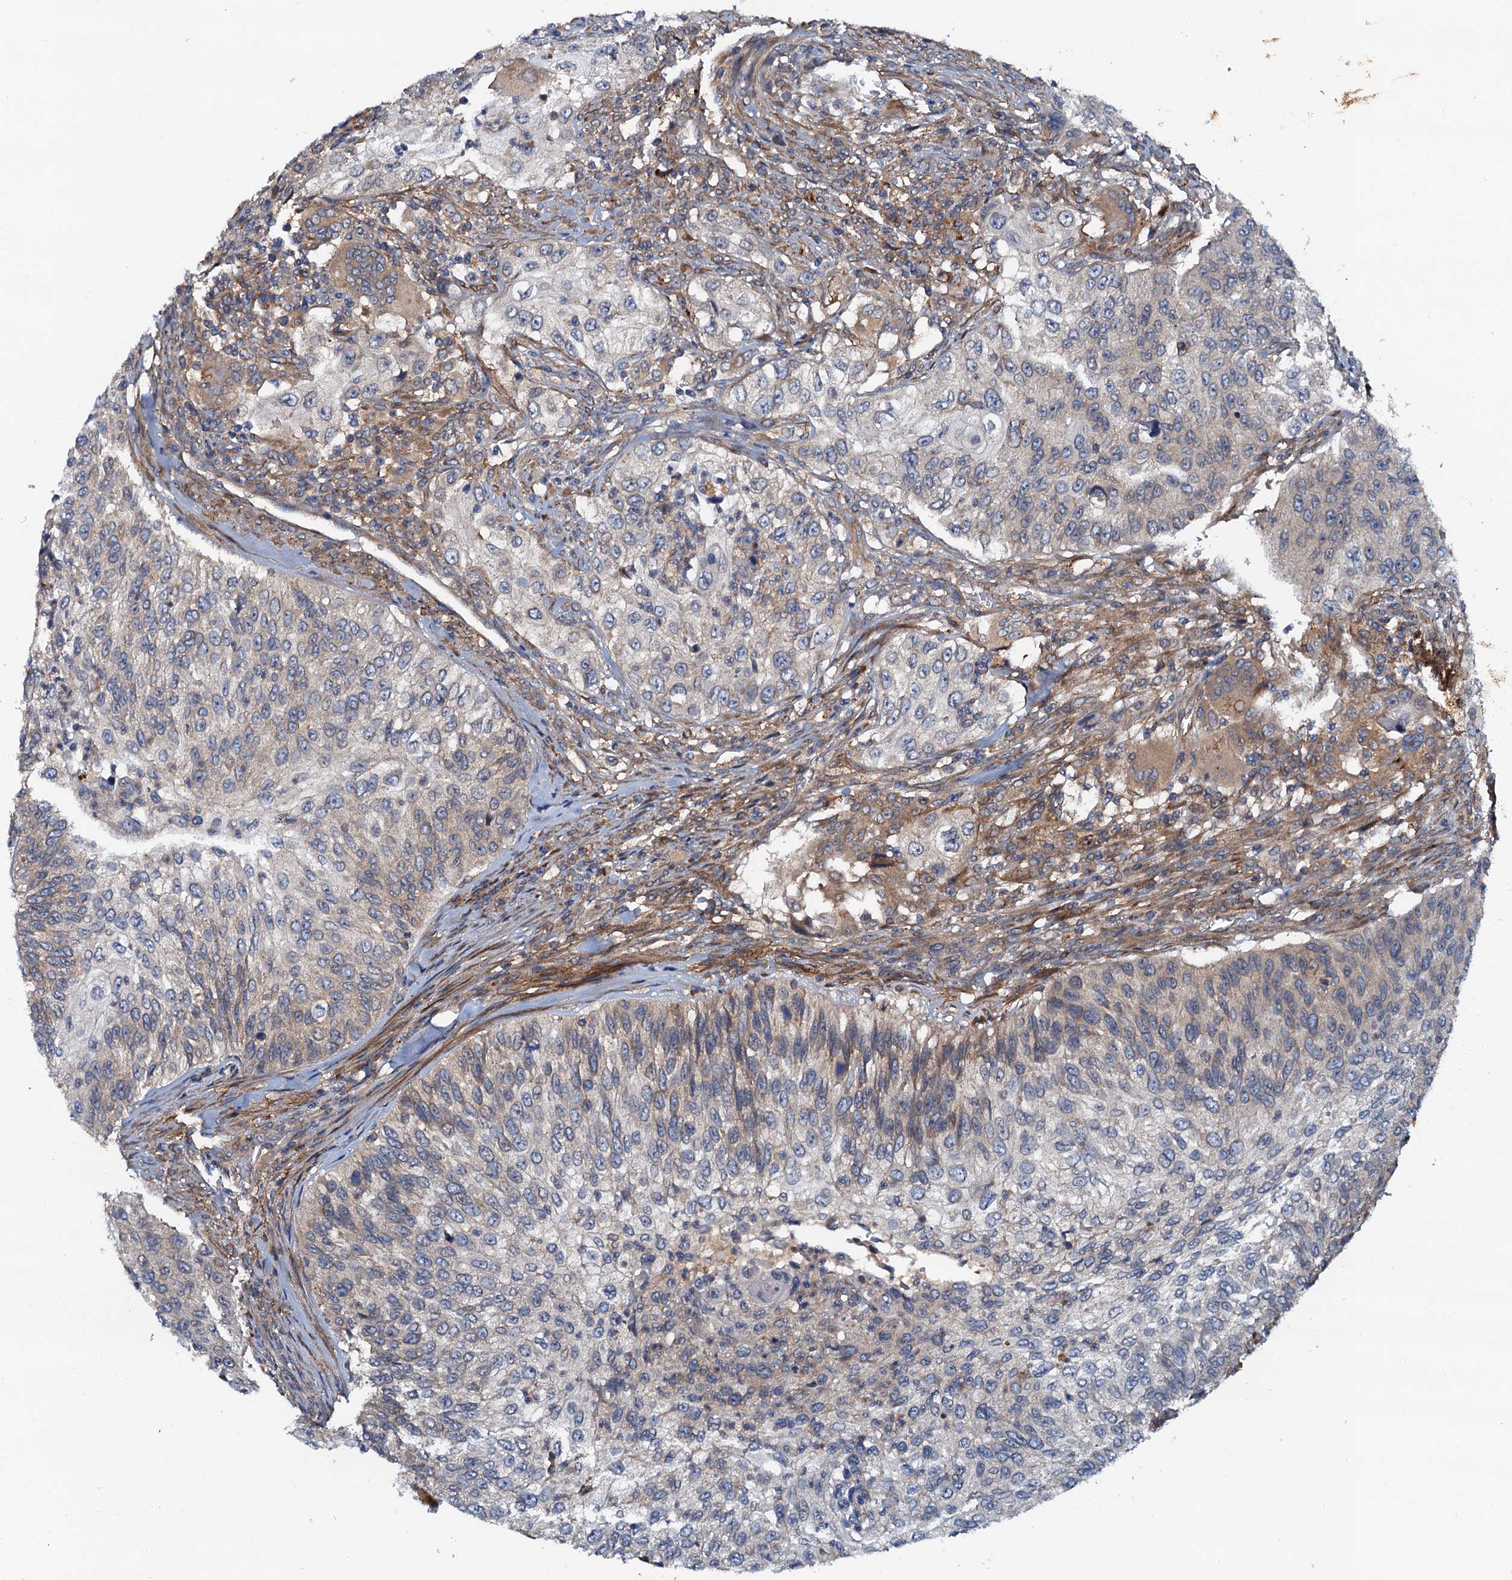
{"staining": {"intensity": "moderate", "quantity": "<25%", "location": "cytoplasmic/membranous"}, "tissue": "urothelial cancer", "cell_type": "Tumor cells", "image_type": "cancer", "snomed": [{"axis": "morphology", "description": "Urothelial carcinoma, High grade"}, {"axis": "topography", "description": "Urinary bladder"}], "caption": "An immunohistochemistry (IHC) photomicrograph of tumor tissue is shown. Protein staining in brown labels moderate cytoplasmic/membranous positivity in high-grade urothelial carcinoma within tumor cells.", "gene": "EFL1", "patient": {"sex": "female", "age": 60}}